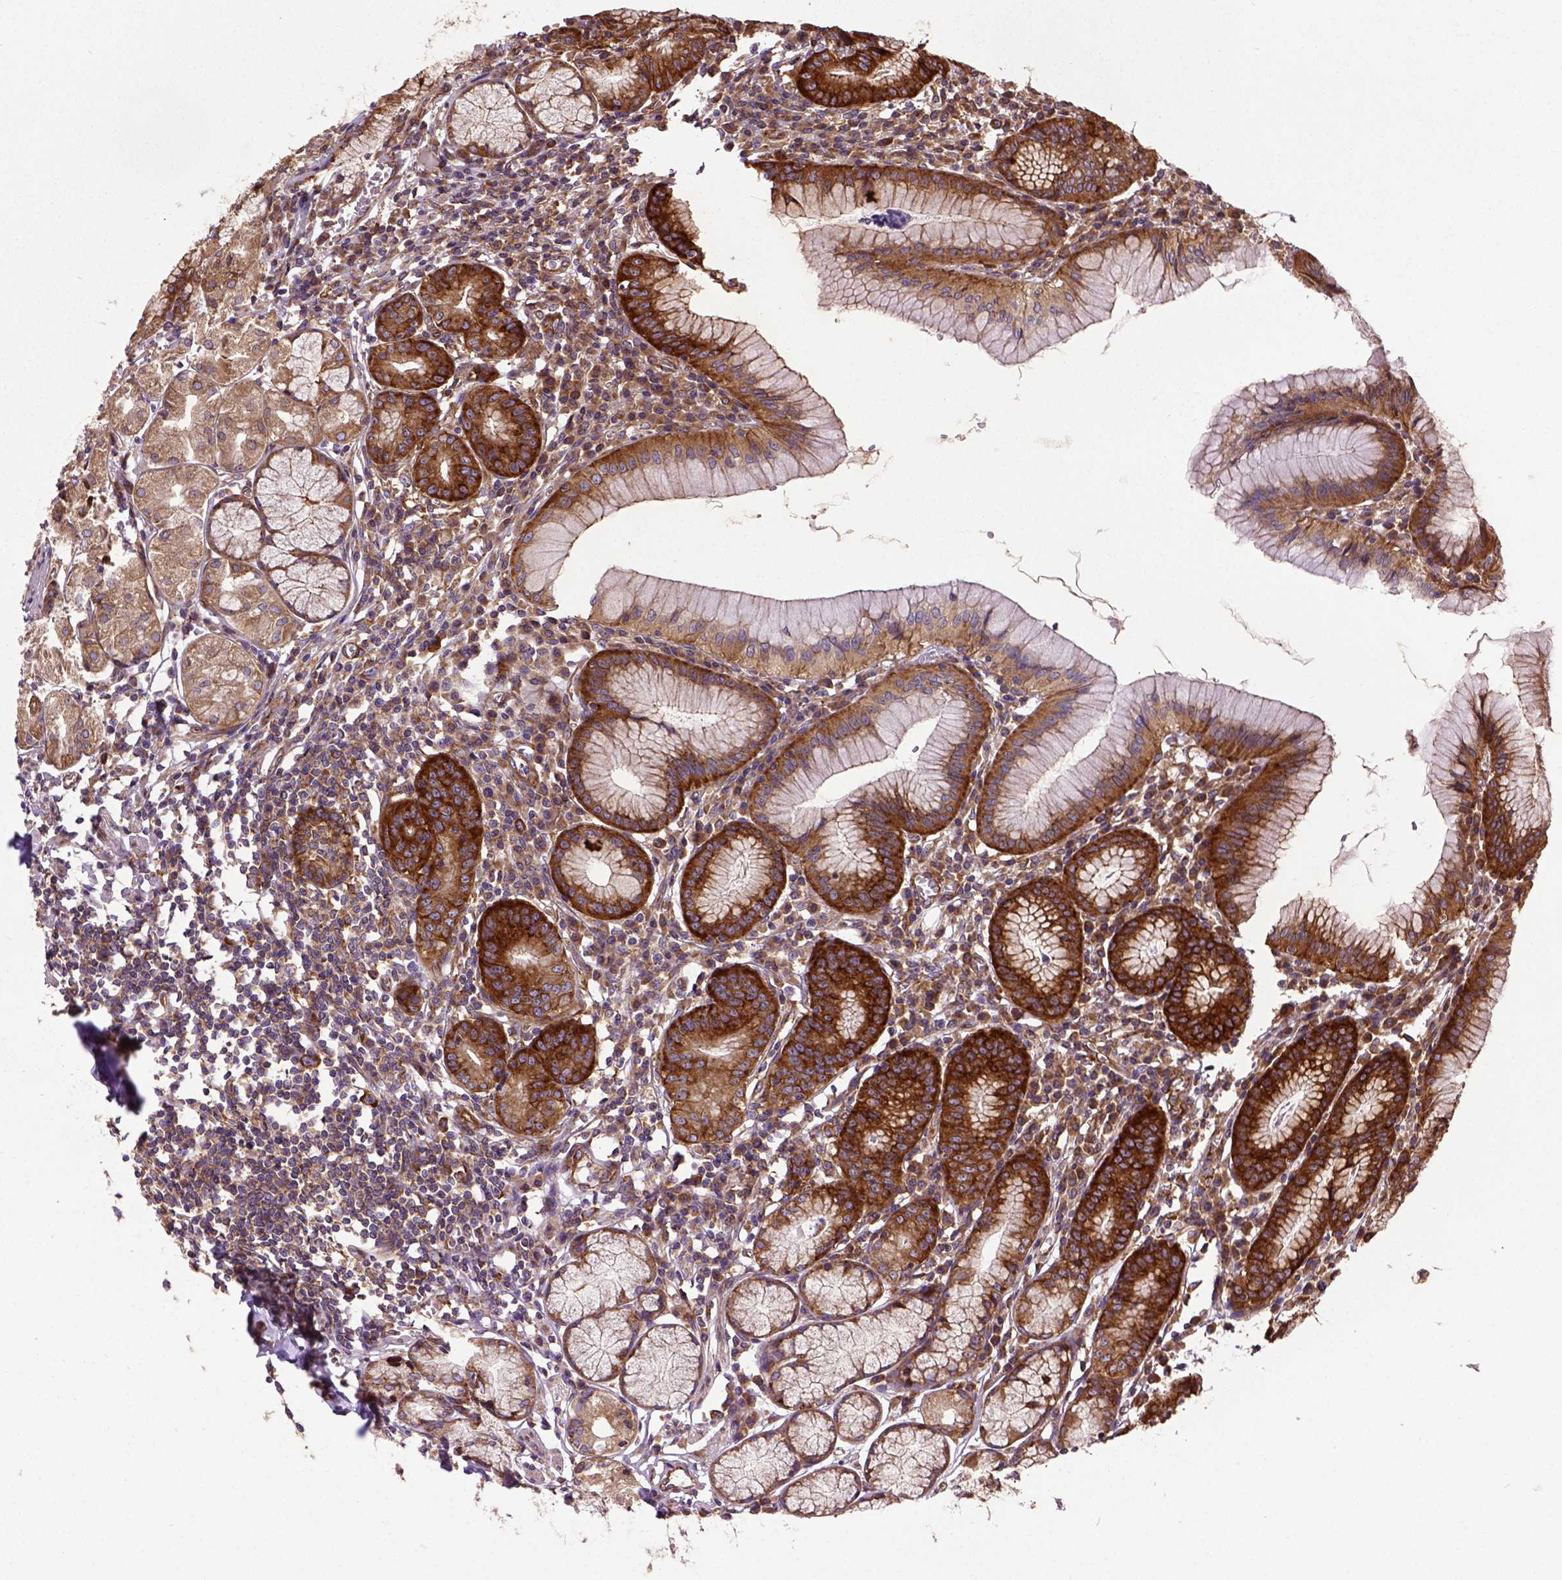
{"staining": {"intensity": "strong", "quantity": ">75%", "location": "cytoplasmic/membranous"}, "tissue": "stomach", "cell_type": "Glandular cells", "image_type": "normal", "snomed": [{"axis": "morphology", "description": "Normal tissue, NOS"}, {"axis": "topography", "description": "Stomach"}], "caption": "Immunohistochemistry of normal stomach reveals high levels of strong cytoplasmic/membranous expression in approximately >75% of glandular cells.", "gene": "CAPRIN1", "patient": {"sex": "male", "age": 55}}